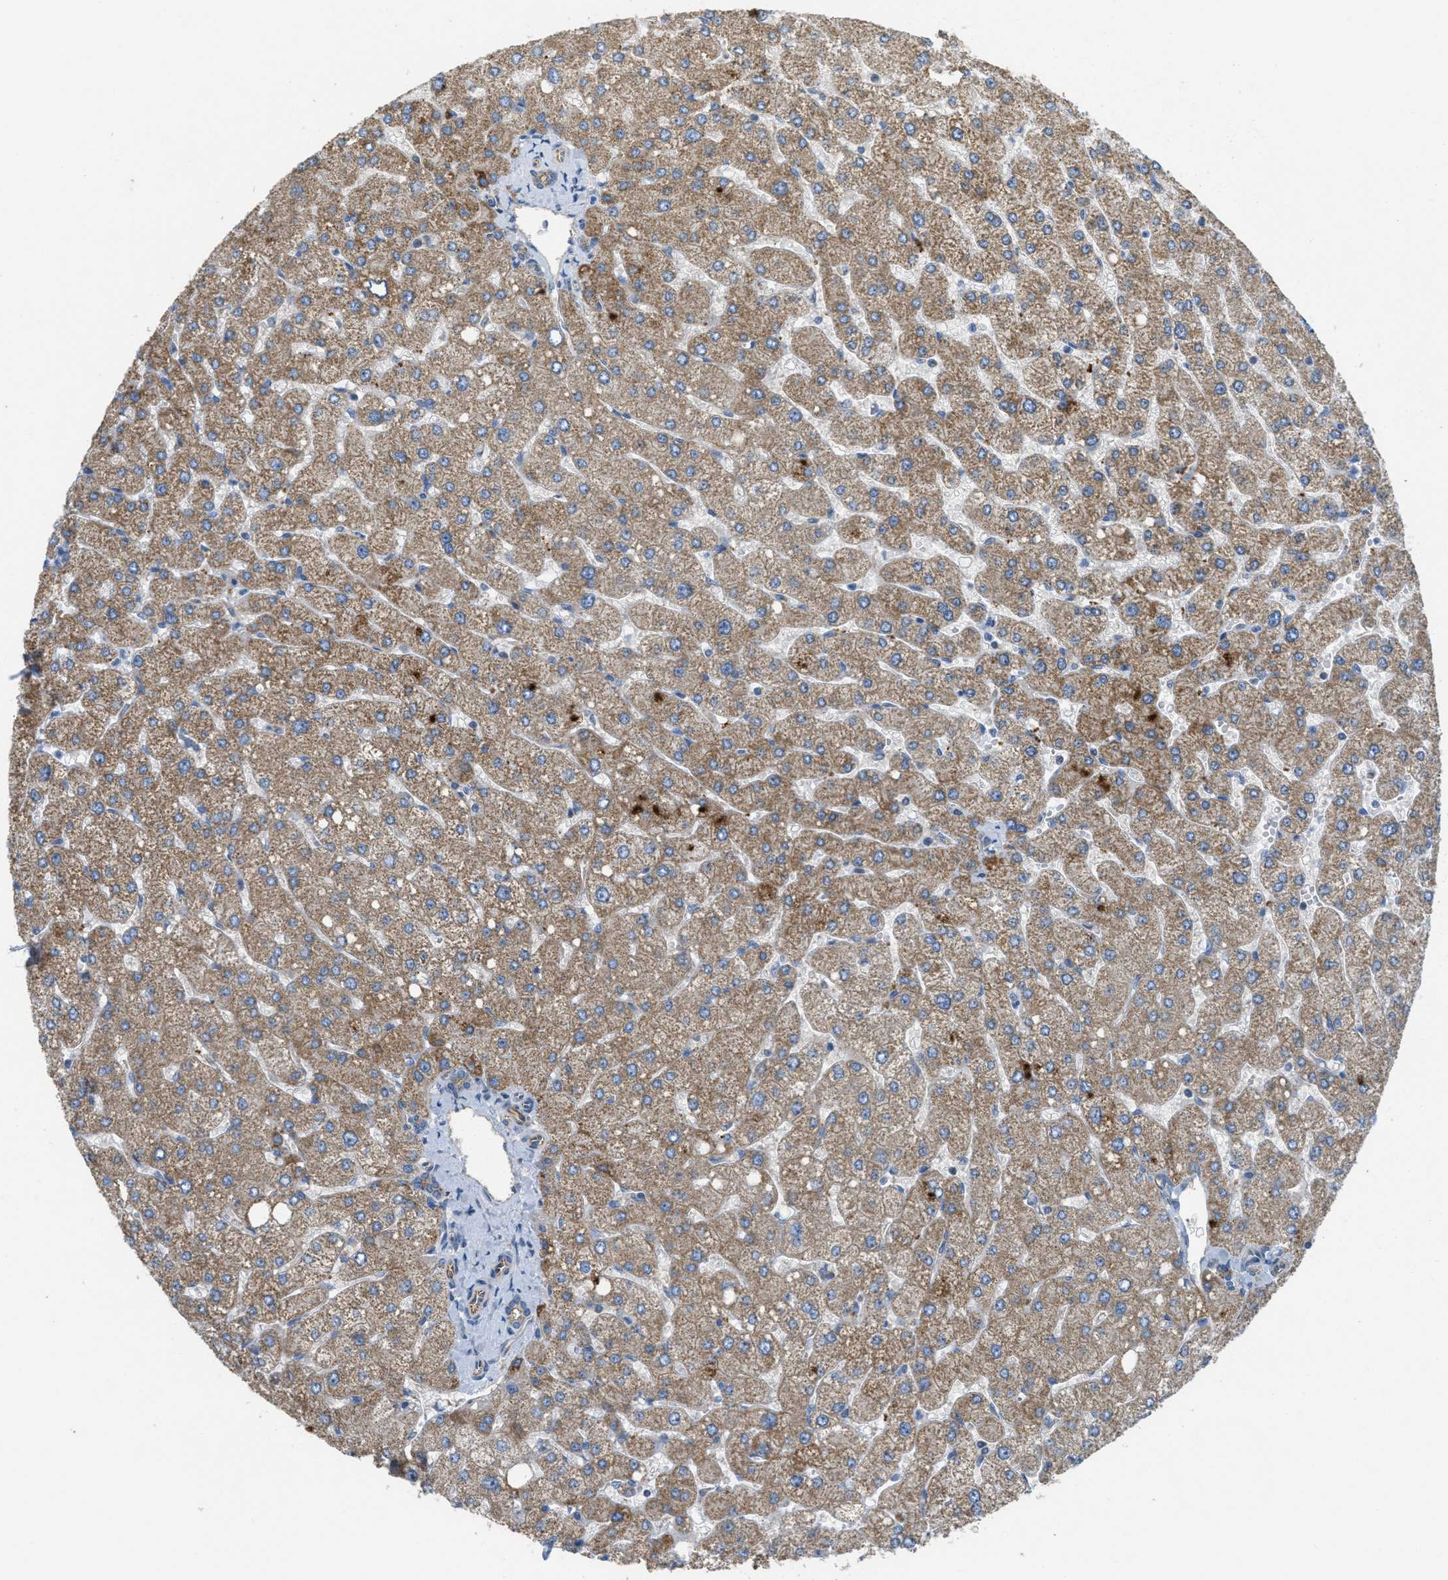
{"staining": {"intensity": "weak", "quantity": ">75%", "location": "cytoplasmic/membranous"}, "tissue": "liver", "cell_type": "Cholangiocytes", "image_type": "normal", "snomed": [{"axis": "morphology", "description": "Normal tissue, NOS"}, {"axis": "topography", "description": "Liver"}], "caption": "Cholangiocytes reveal low levels of weak cytoplasmic/membranous staining in about >75% of cells in unremarkable human liver. (IHC, brightfield microscopy, high magnification).", "gene": "BTN3A1", "patient": {"sex": "male", "age": 55}}